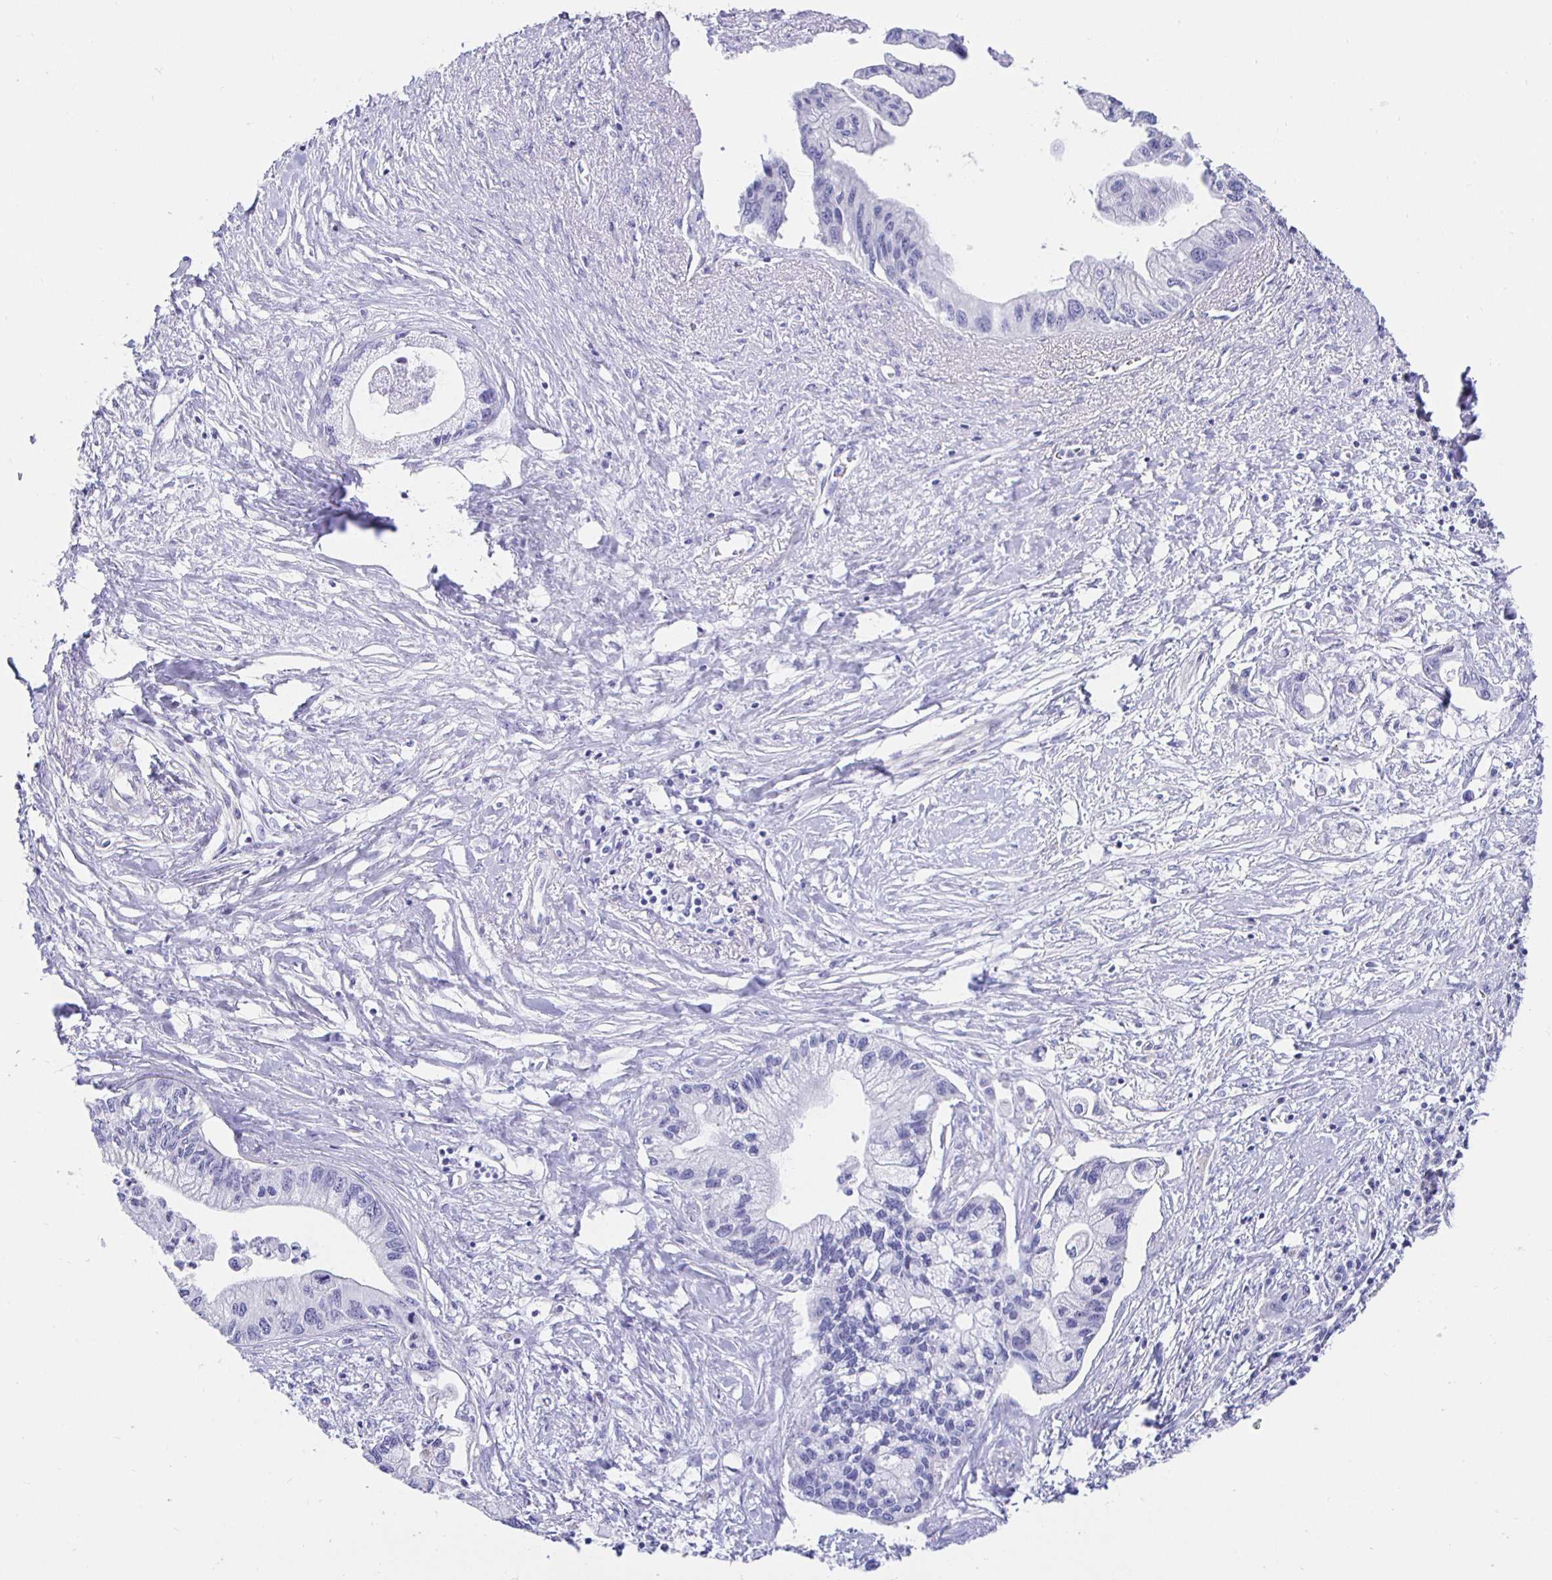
{"staining": {"intensity": "negative", "quantity": "none", "location": "none"}, "tissue": "pancreatic cancer", "cell_type": "Tumor cells", "image_type": "cancer", "snomed": [{"axis": "morphology", "description": "Adenocarcinoma, NOS"}, {"axis": "topography", "description": "Pancreas"}], "caption": "This is an immunohistochemistry image of pancreatic cancer. There is no positivity in tumor cells.", "gene": "HSPA4L", "patient": {"sex": "male", "age": 61}}